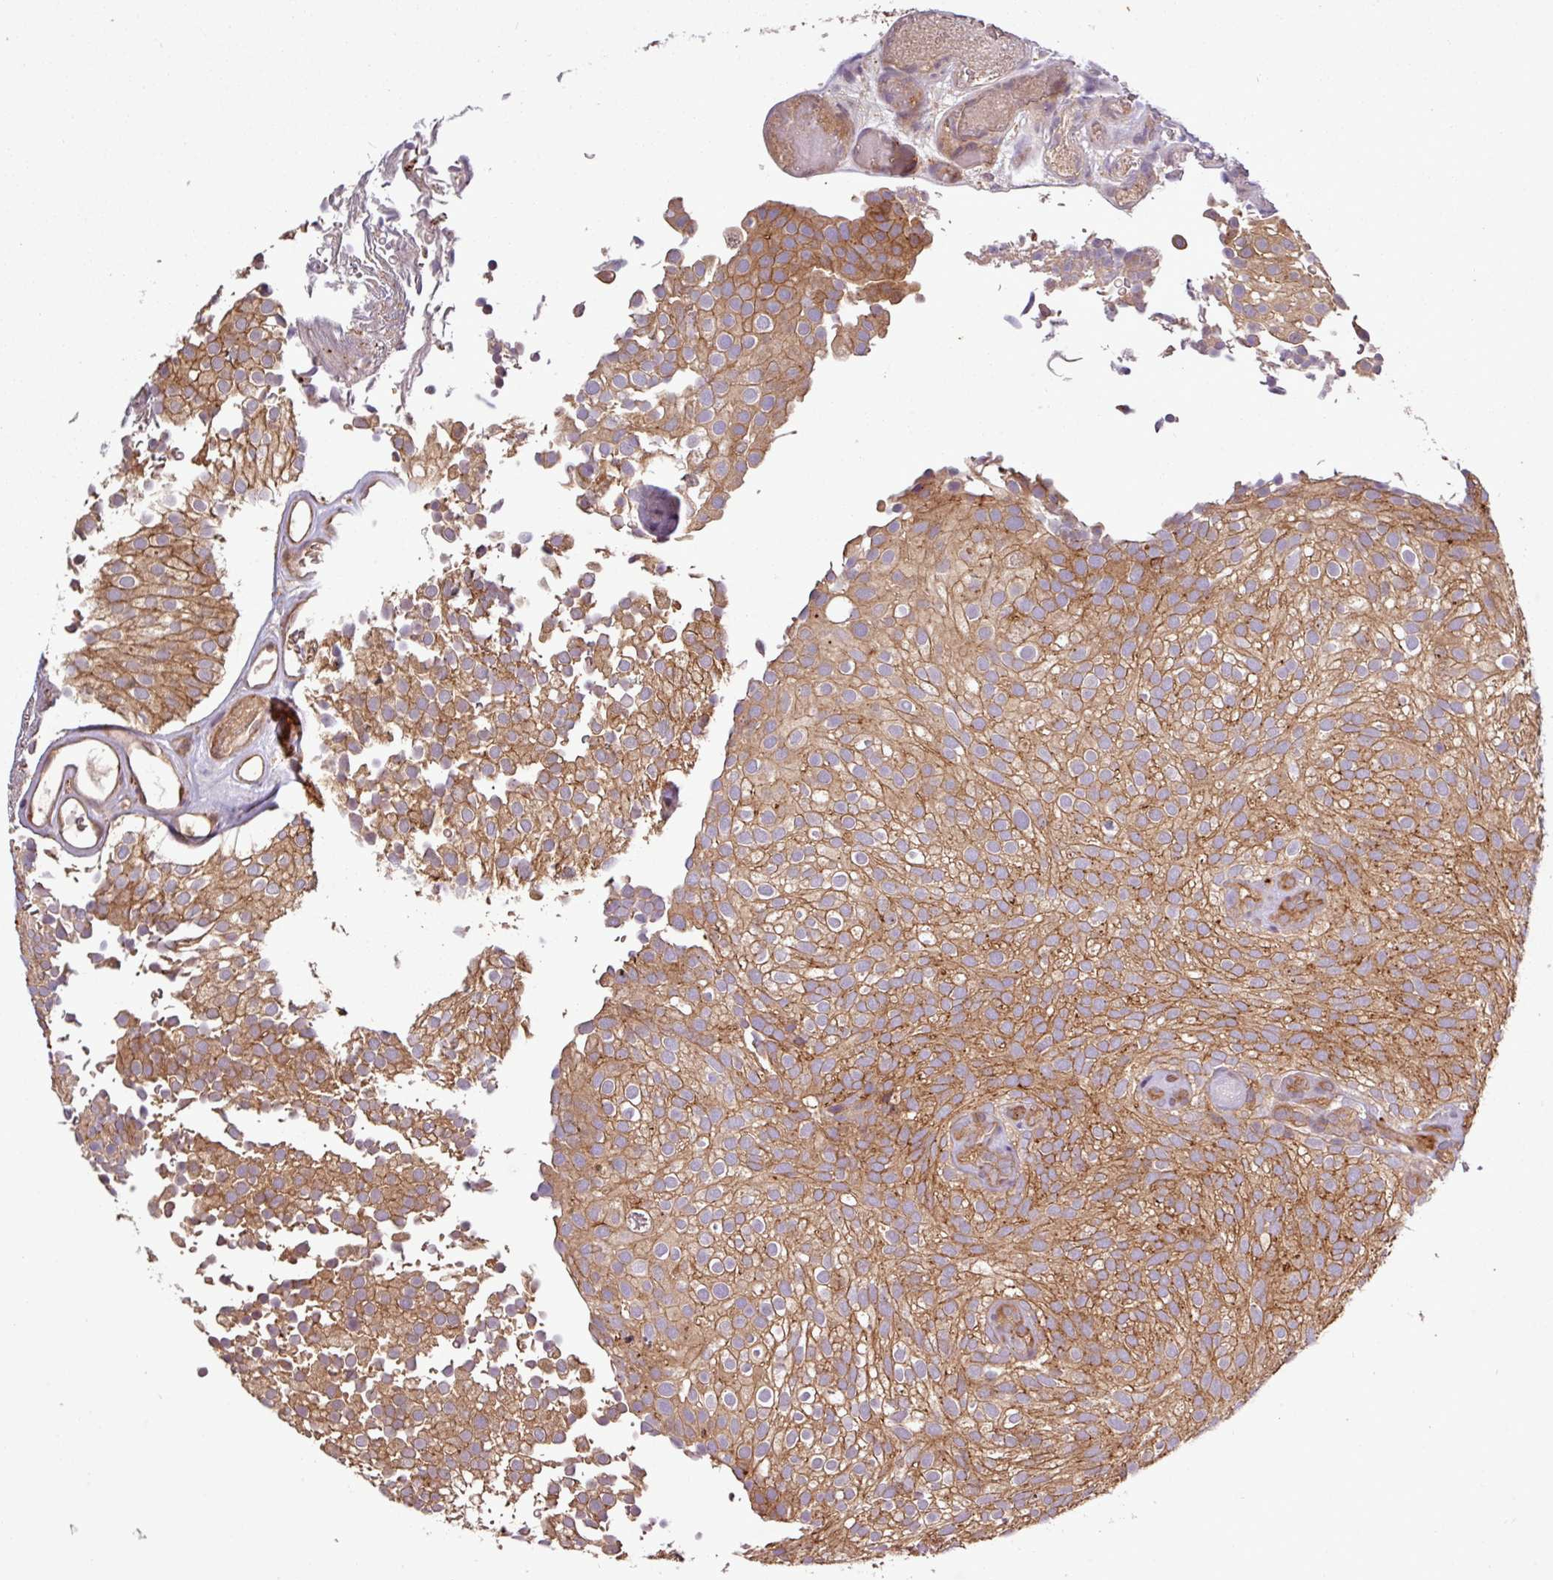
{"staining": {"intensity": "moderate", "quantity": ">75%", "location": "cytoplasmic/membranous"}, "tissue": "urothelial cancer", "cell_type": "Tumor cells", "image_type": "cancer", "snomed": [{"axis": "morphology", "description": "Urothelial carcinoma, Low grade"}, {"axis": "topography", "description": "Urinary bladder"}], "caption": "A brown stain labels moderate cytoplasmic/membranous staining of a protein in human urothelial carcinoma (low-grade) tumor cells.", "gene": "SIRPB2", "patient": {"sex": "male", "age": 78}}